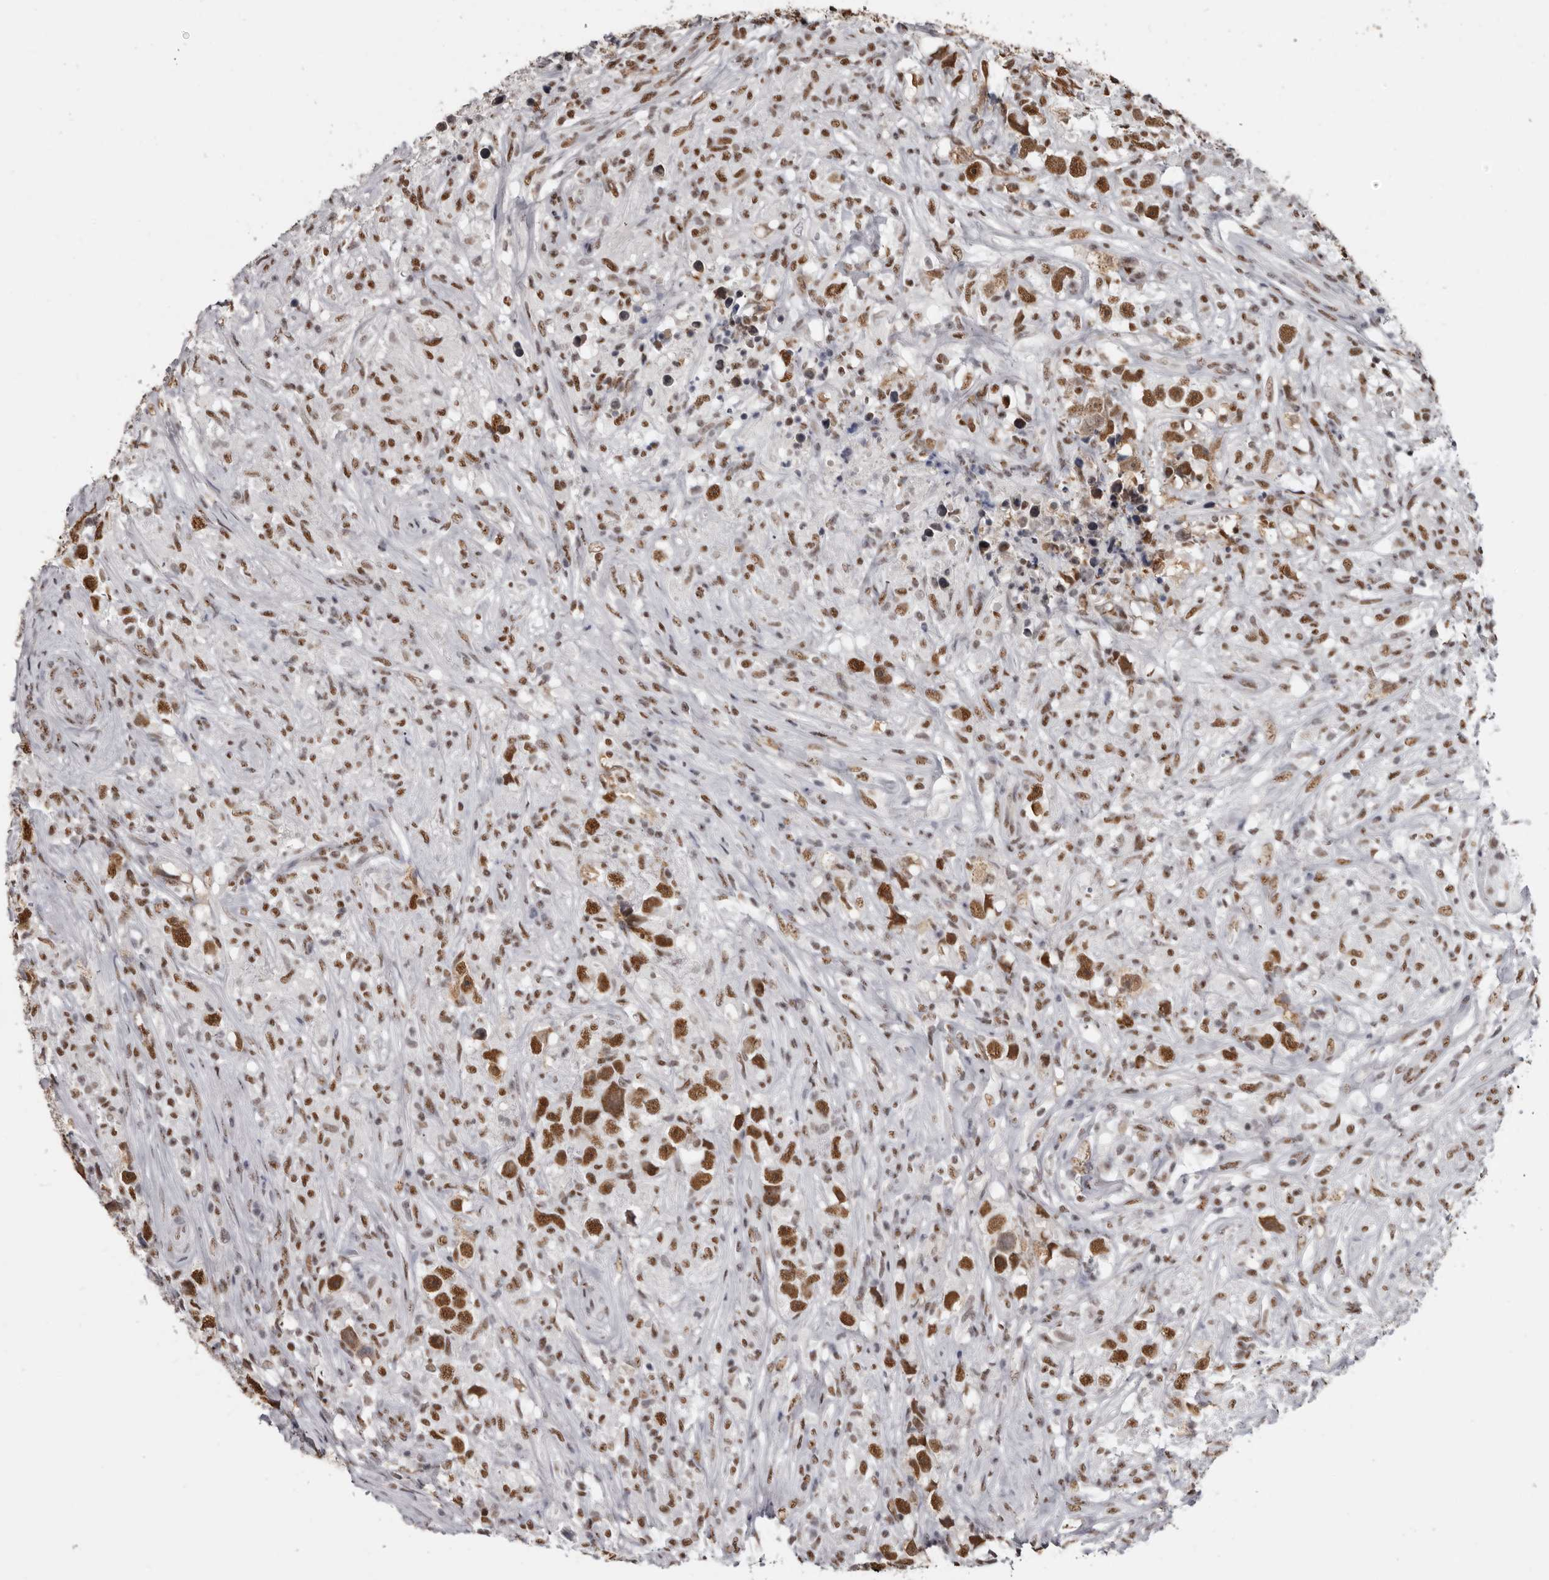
{"staining": {"intensity": "strong", "quantity": ">75%", "location": "cytoplasmic/membranous,nuclear"}, "tissue": "testis cancer", "cell_type": "Tumor cells", "image_type": "cancer", "snomed": [{"axis": "morphology", "description": "Seminoma, NOS"}, {"axis": "topography", "description": "Testis"}], "caption": "IHC histopathology image of testis cancer stained for a protein (brown), which exhibits high levels of strong cytoplasmic/membranous and nuclear expression in about >75% of tumor cells.", "gene": "SCAF4", "patient": {"sex": "male", "age": 49}}